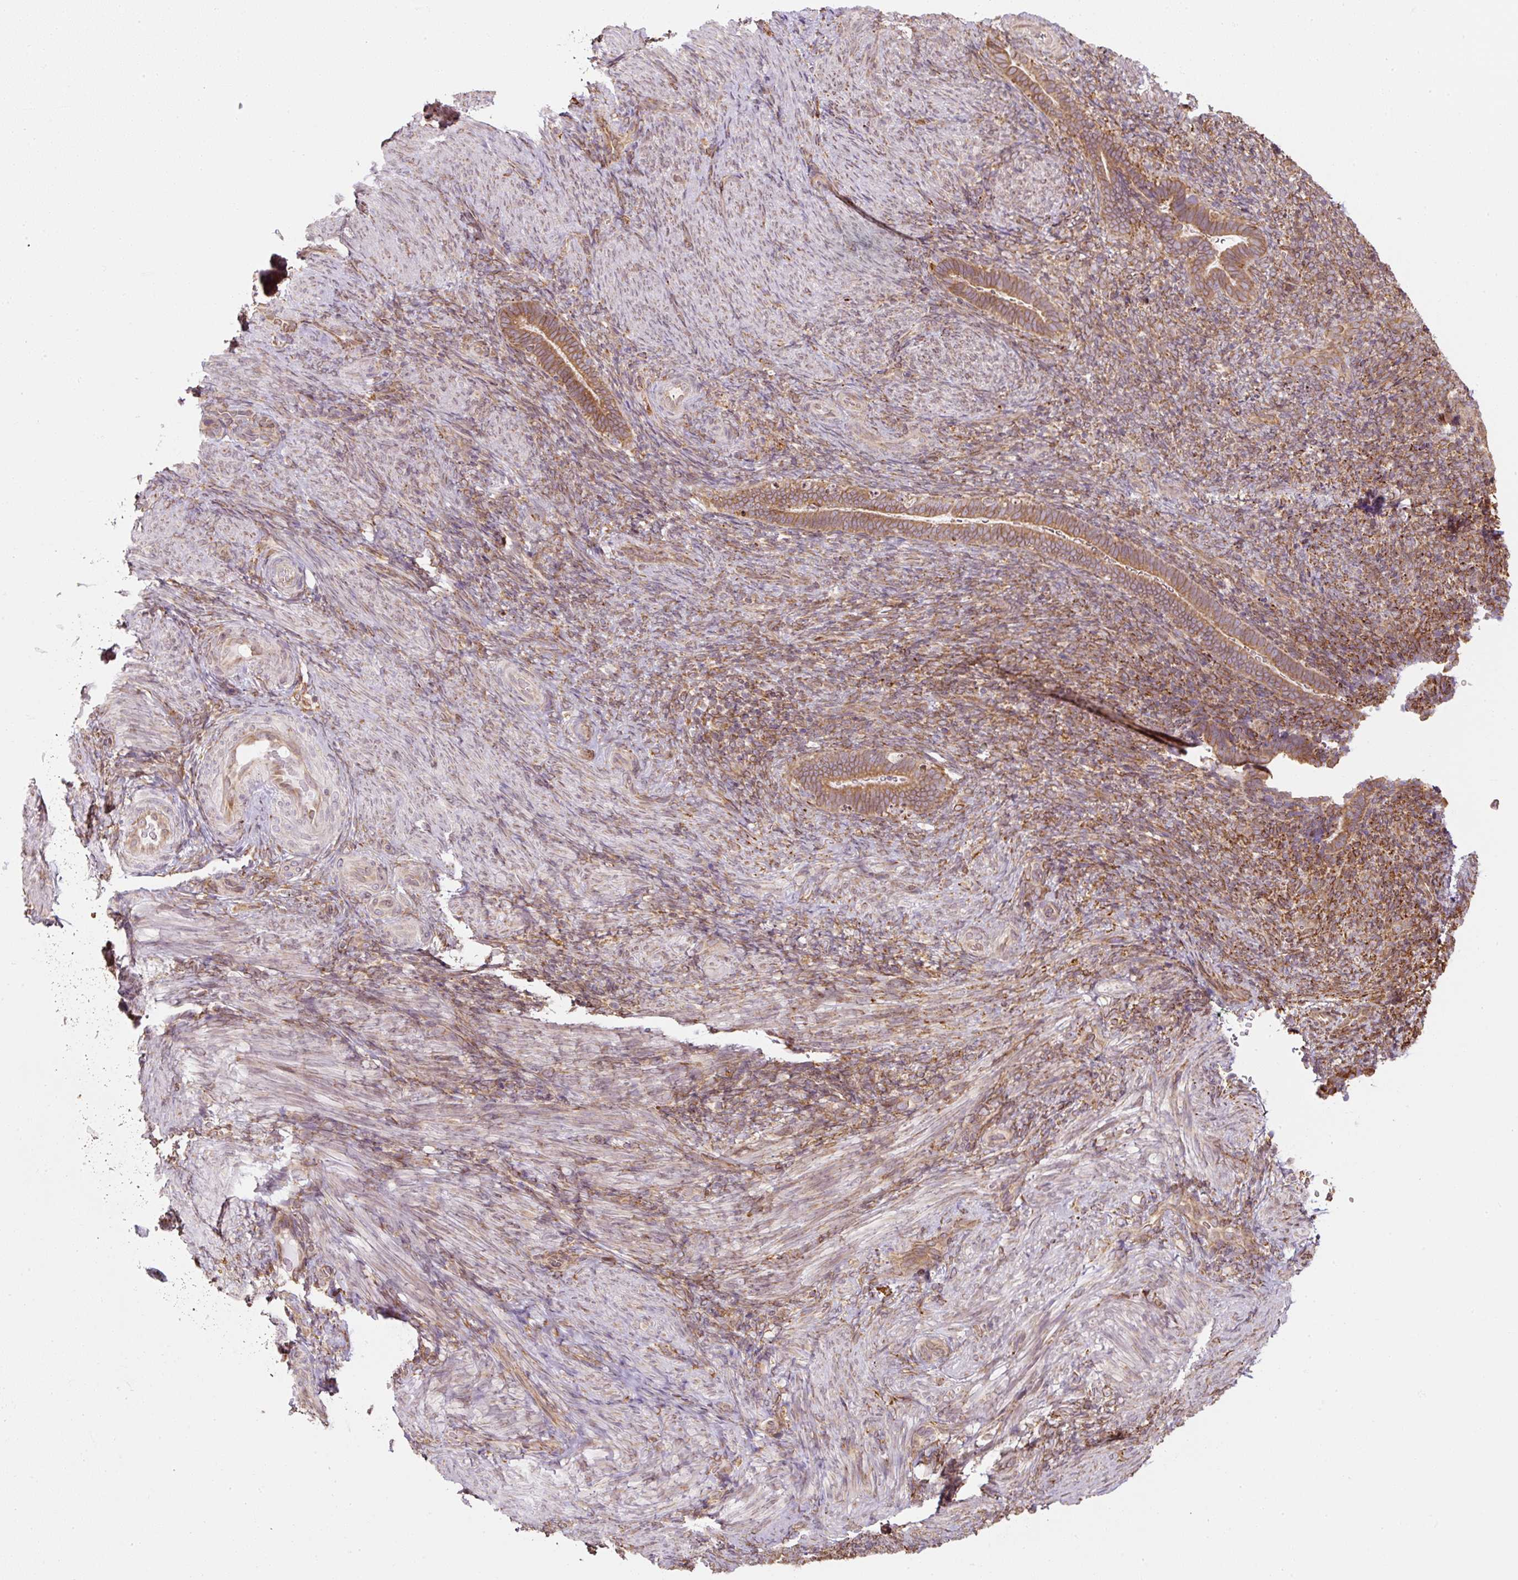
{"staining": {"intensity": "moderate", "quantity": ">75%", "location": "cytoplasmic/membranous"}, "tissue": "endometrium", "cell_type": "Cells in endometrial stroma", "image_type": "normal", "snomed": [{"axis": "morphology", "description": "Normal tissue, NOS"}, {"axis": "topography", "description": "Endometrium"}], "caption": "DAB immunohistochemical staining of normal endometrium displays moderate cytoplasmic/membranous protein staining in about >75% of cells in endometrial stroma.", "gene": "PRKCSH", "patient": {"sex": "female", "age": 34}}